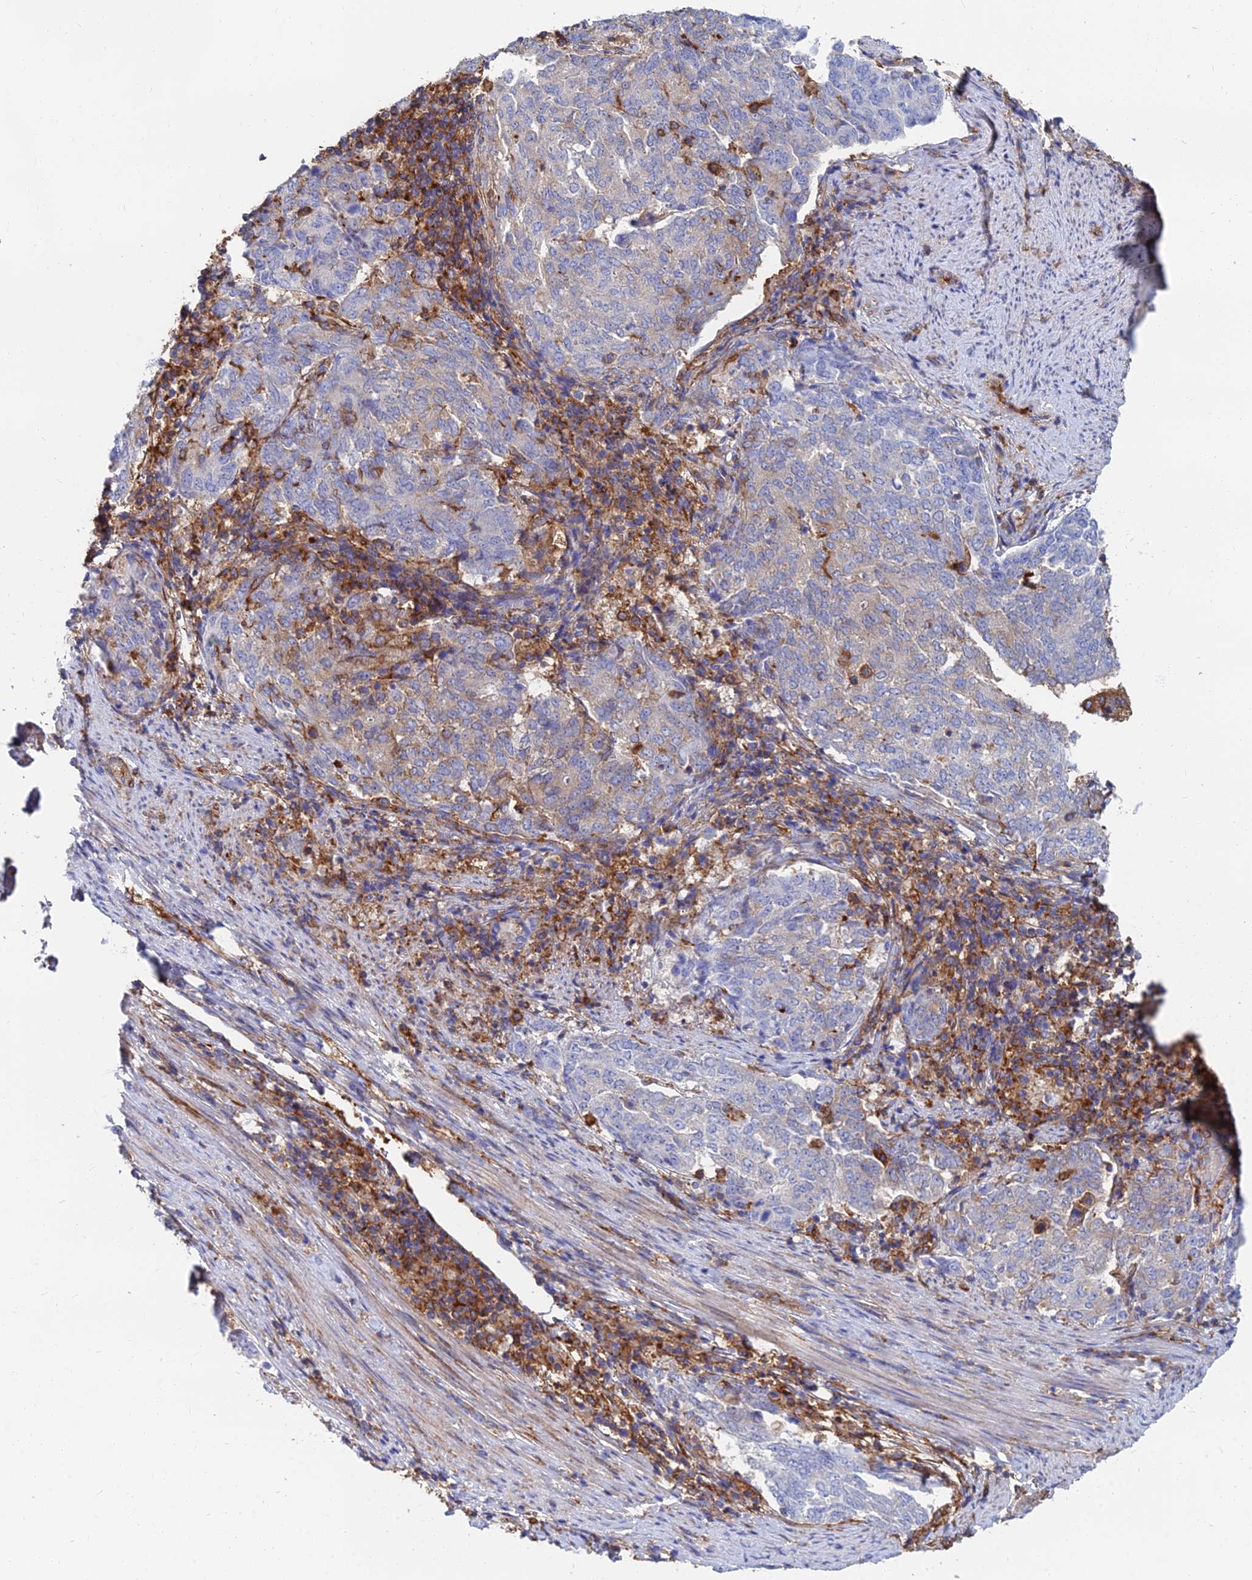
{"staining": {"intensity": "moderate", "quantity": "<25%", "location": "cytoplasmic/membranous"}, "tissue": "endometrial cancer", "cell_type": "Tumor cells", "image_type": "cancer", "snomed": [{"axis": "morphology", "description": "Adenocarcinoma, NOS"}, {"axis": "topography", "description": "Endometrium"}], "caption": "Moderate cytoplasmic/membranous protein positivity is seen in about <25% of tumor cells in endometrial adenocarcinoma.", "gene": "GPR42", "patient": {"sex": "female", "age": 80}}